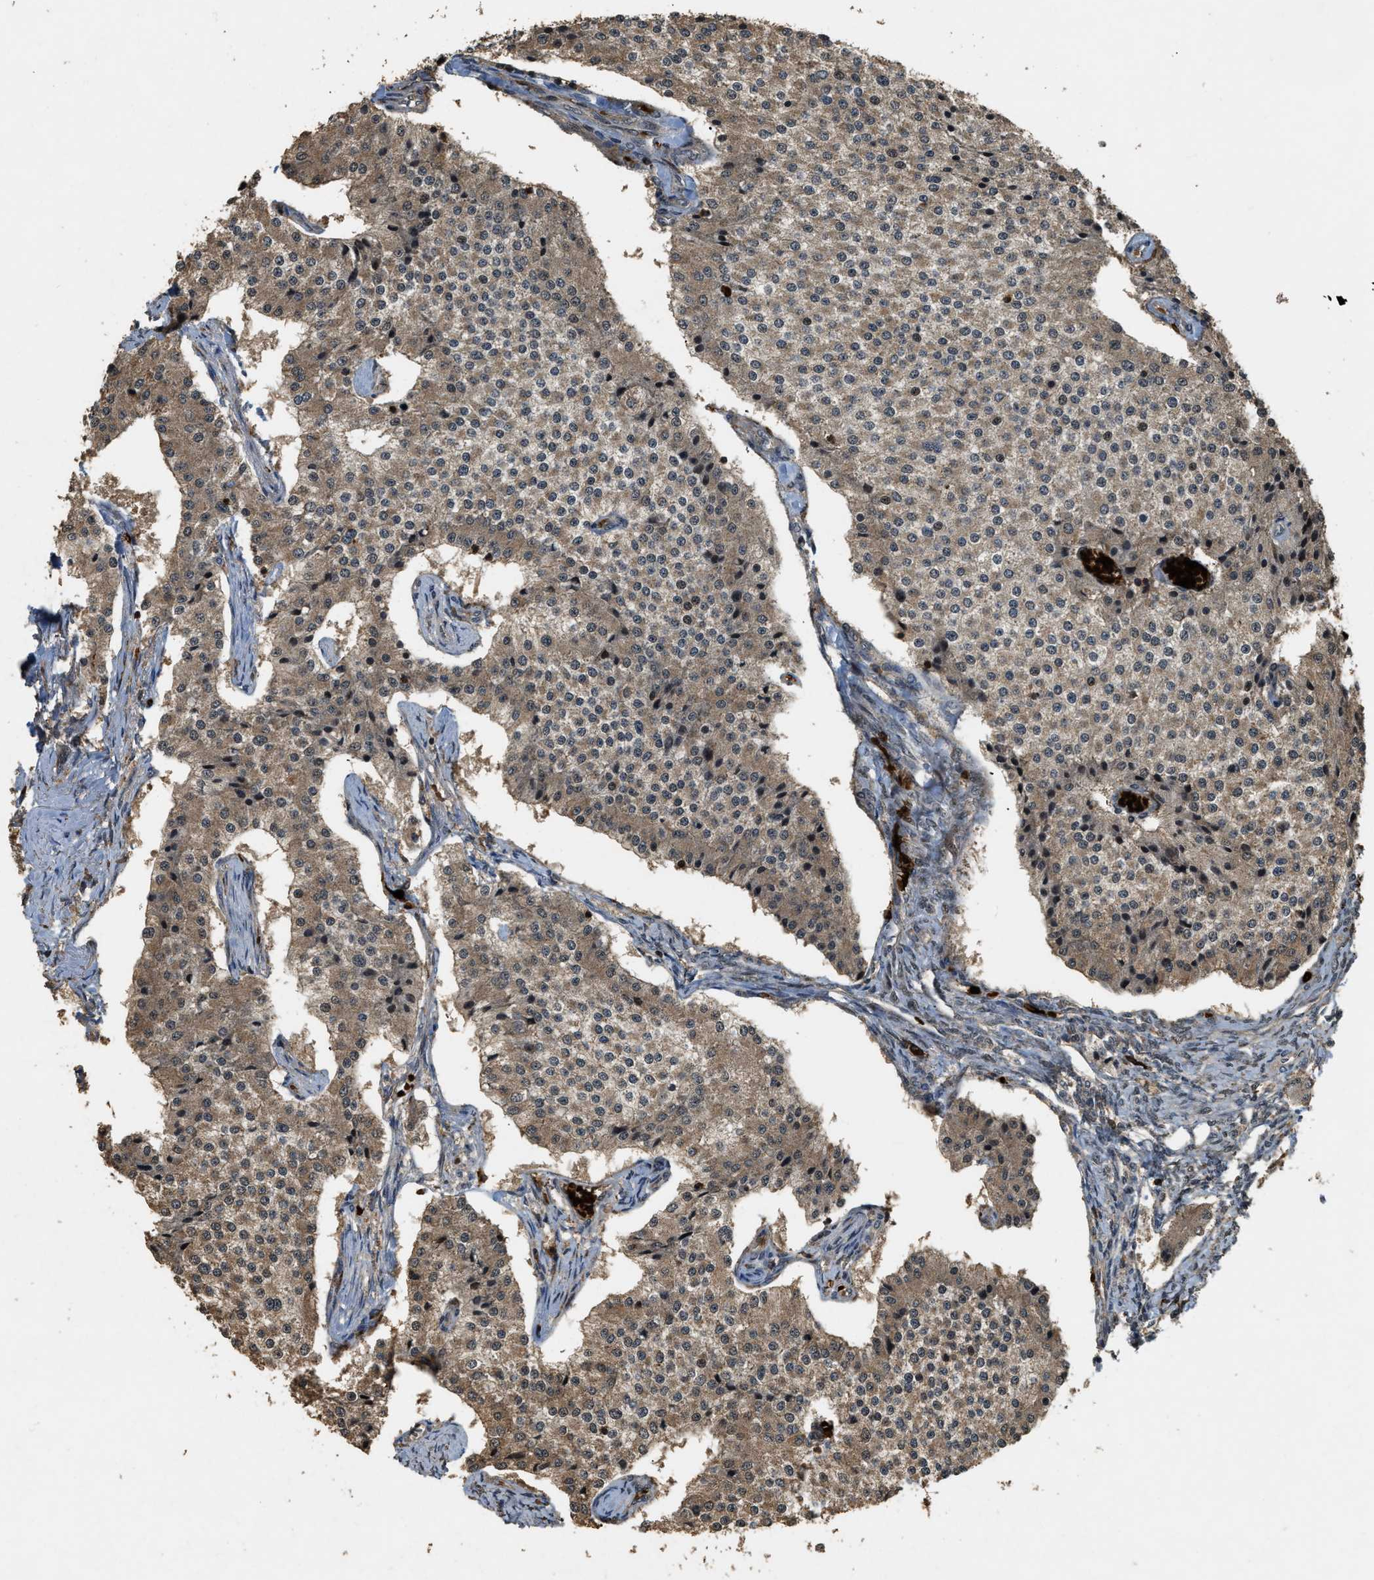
{"staining": {"intensity": "moderate", "quantity": ">75%", "location": "cytoplasmic/membranous"}, "tissue": "carcinoid", "cell_type": "Tumor cells", "image_type": "cancer", "snomed": [{"axis": "morphology", "description": "Carcinoid, malignant, NOS"}, {"axis": "topography", "description": "Colon"}], "caption": "Protein analysis of malignant carcinoid tissue reveals moderate cytoplasmic/membranous positivity in about >75% of tumor cells. (DAB (3,3'-diaminobenzidine) IHC with brightfield microscopy, high magnification).", "gene": "RNF141", "patient": {"sex": "female", "age": 52}}